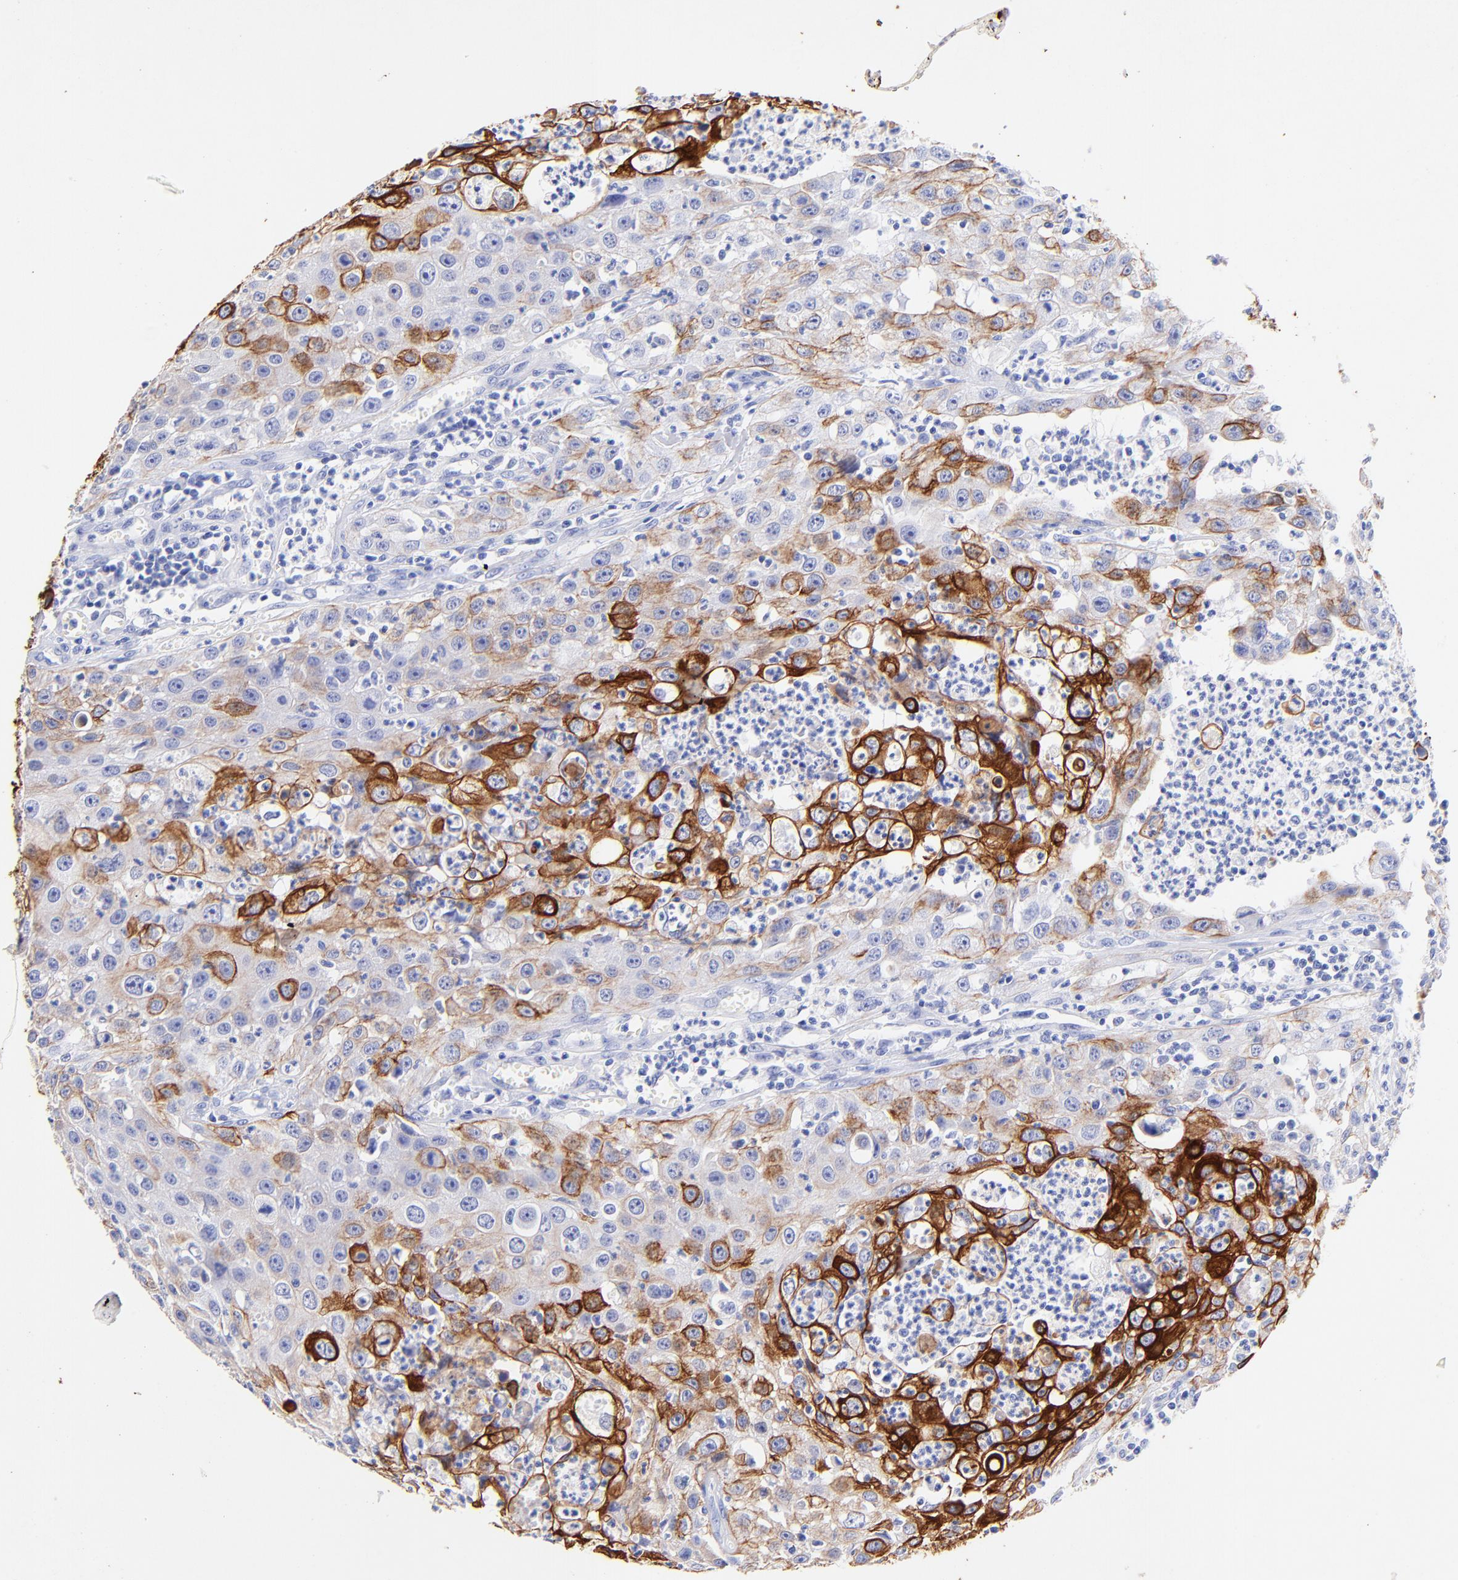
{"staining": {"intensity": "strong", "quantity": ">75%", "location": "cytoplasmic/membranous"}, "tissue": "urothelial cancer", "cell_type": "Tumor cells", "image_type": "cancer", "snomed": [{"axis": "morphology", "description": "Urothelial carcinoma, High grade"}, {"axis": "topography", "description": "Urinary bladder"}], "caption": "DAB immunohistochemical staining of human urothelial carcinoma (high-grade) shows strong cytoplasmic/membranous protein positivity in about >75% of tumor cells.", "gene": "KRT19", "patient": {"sex": "male", "age": 66}}